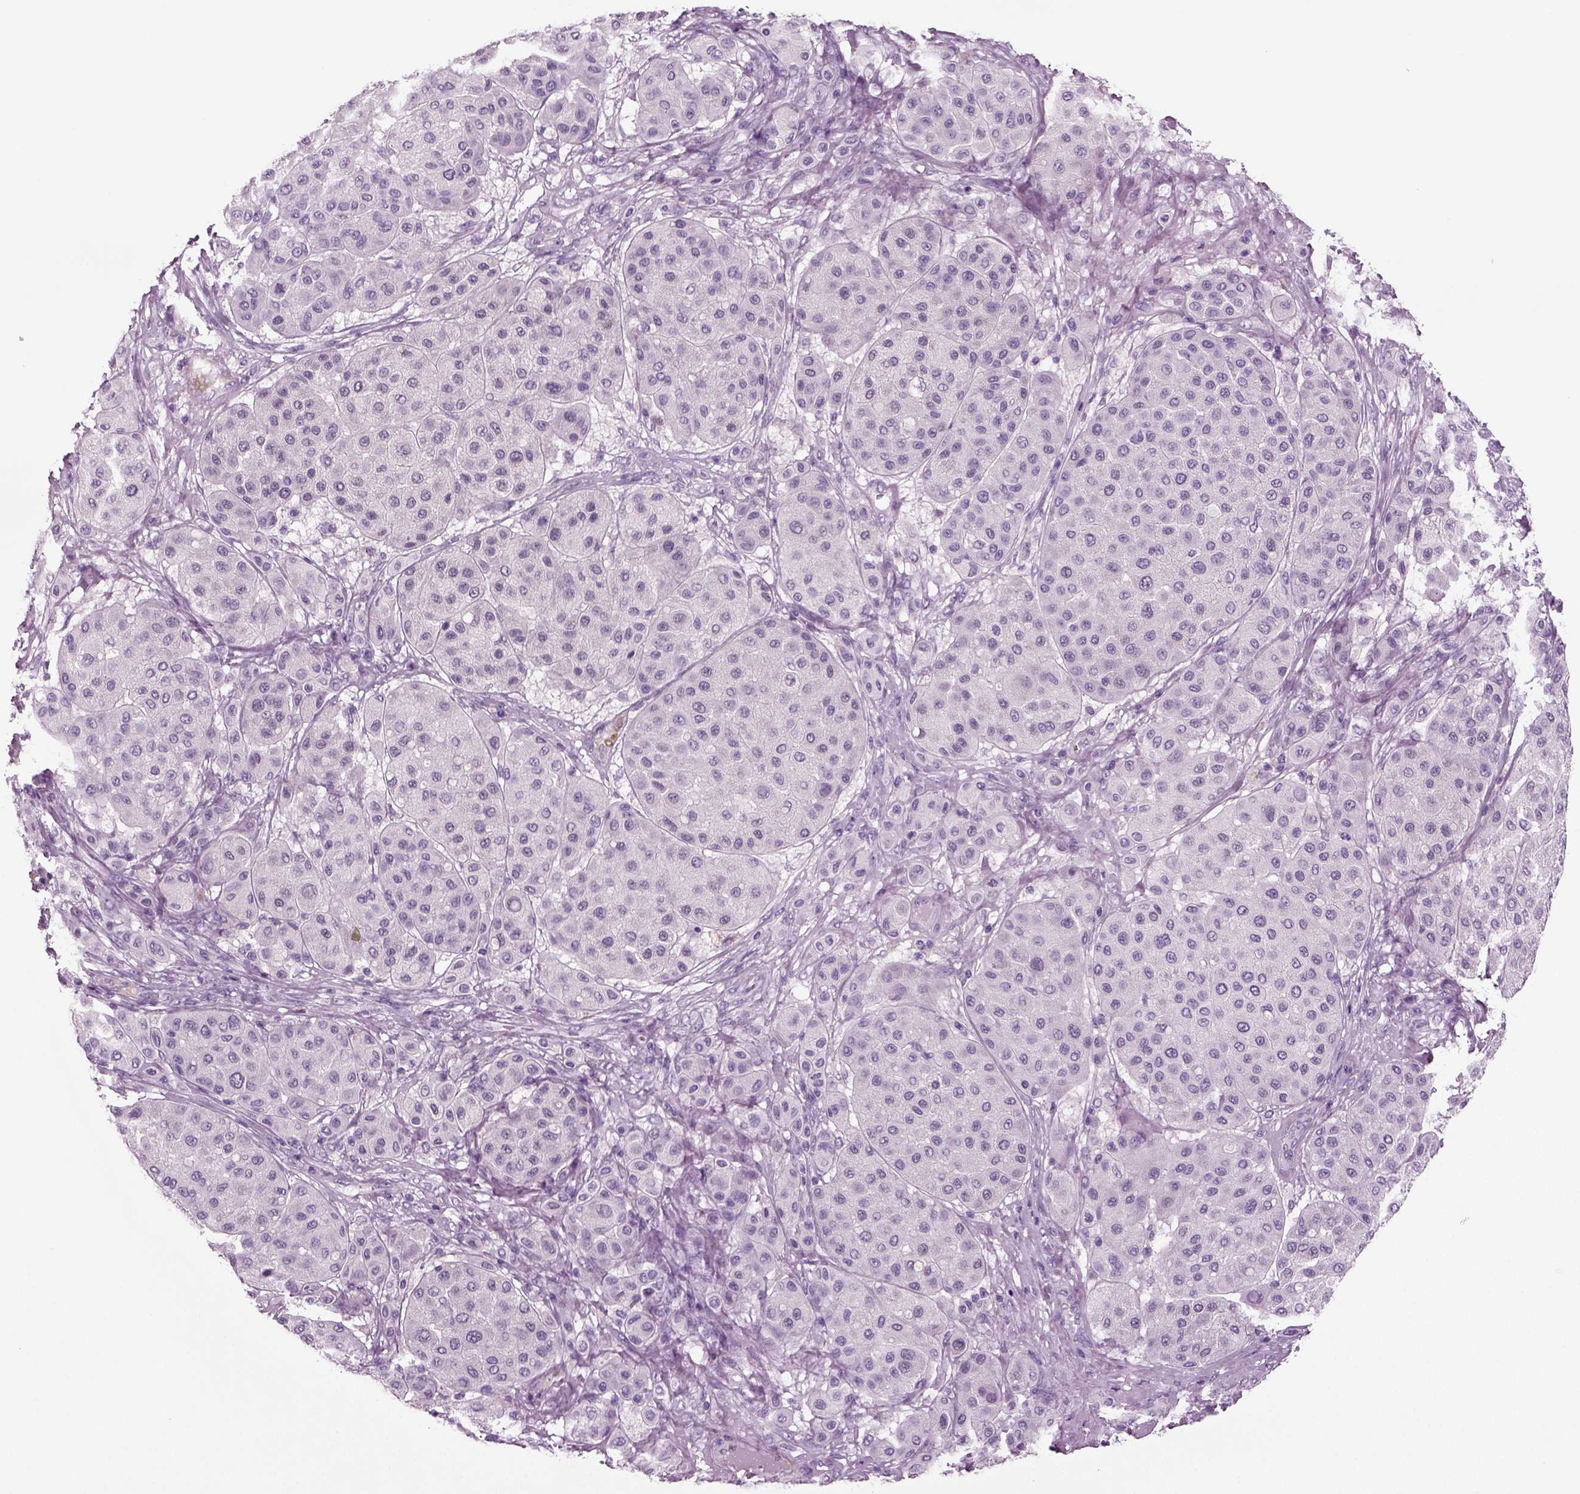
{"staining": {"intensity": "negative", "quantity": "none", "location": "none"}, "tissue": "melanoma", "cell_type": "Tumor cells", "image_type": "cancer", "snomed": [{"axis": "morphology", "description": "Malignant melanoma, Metastatic site"}, {"axis": "topography", "description": "Smooth muscle"}], "caption": "Image shows no protein positivity in tumor cells of malignant melanoma (metastatic site) tissue. The staining is performed using DAB brown chromogen with nuclei counter-stained in using hematoxylin.", "gene": "CRABP1", "patient": {"sex": "male", "age": 41}}